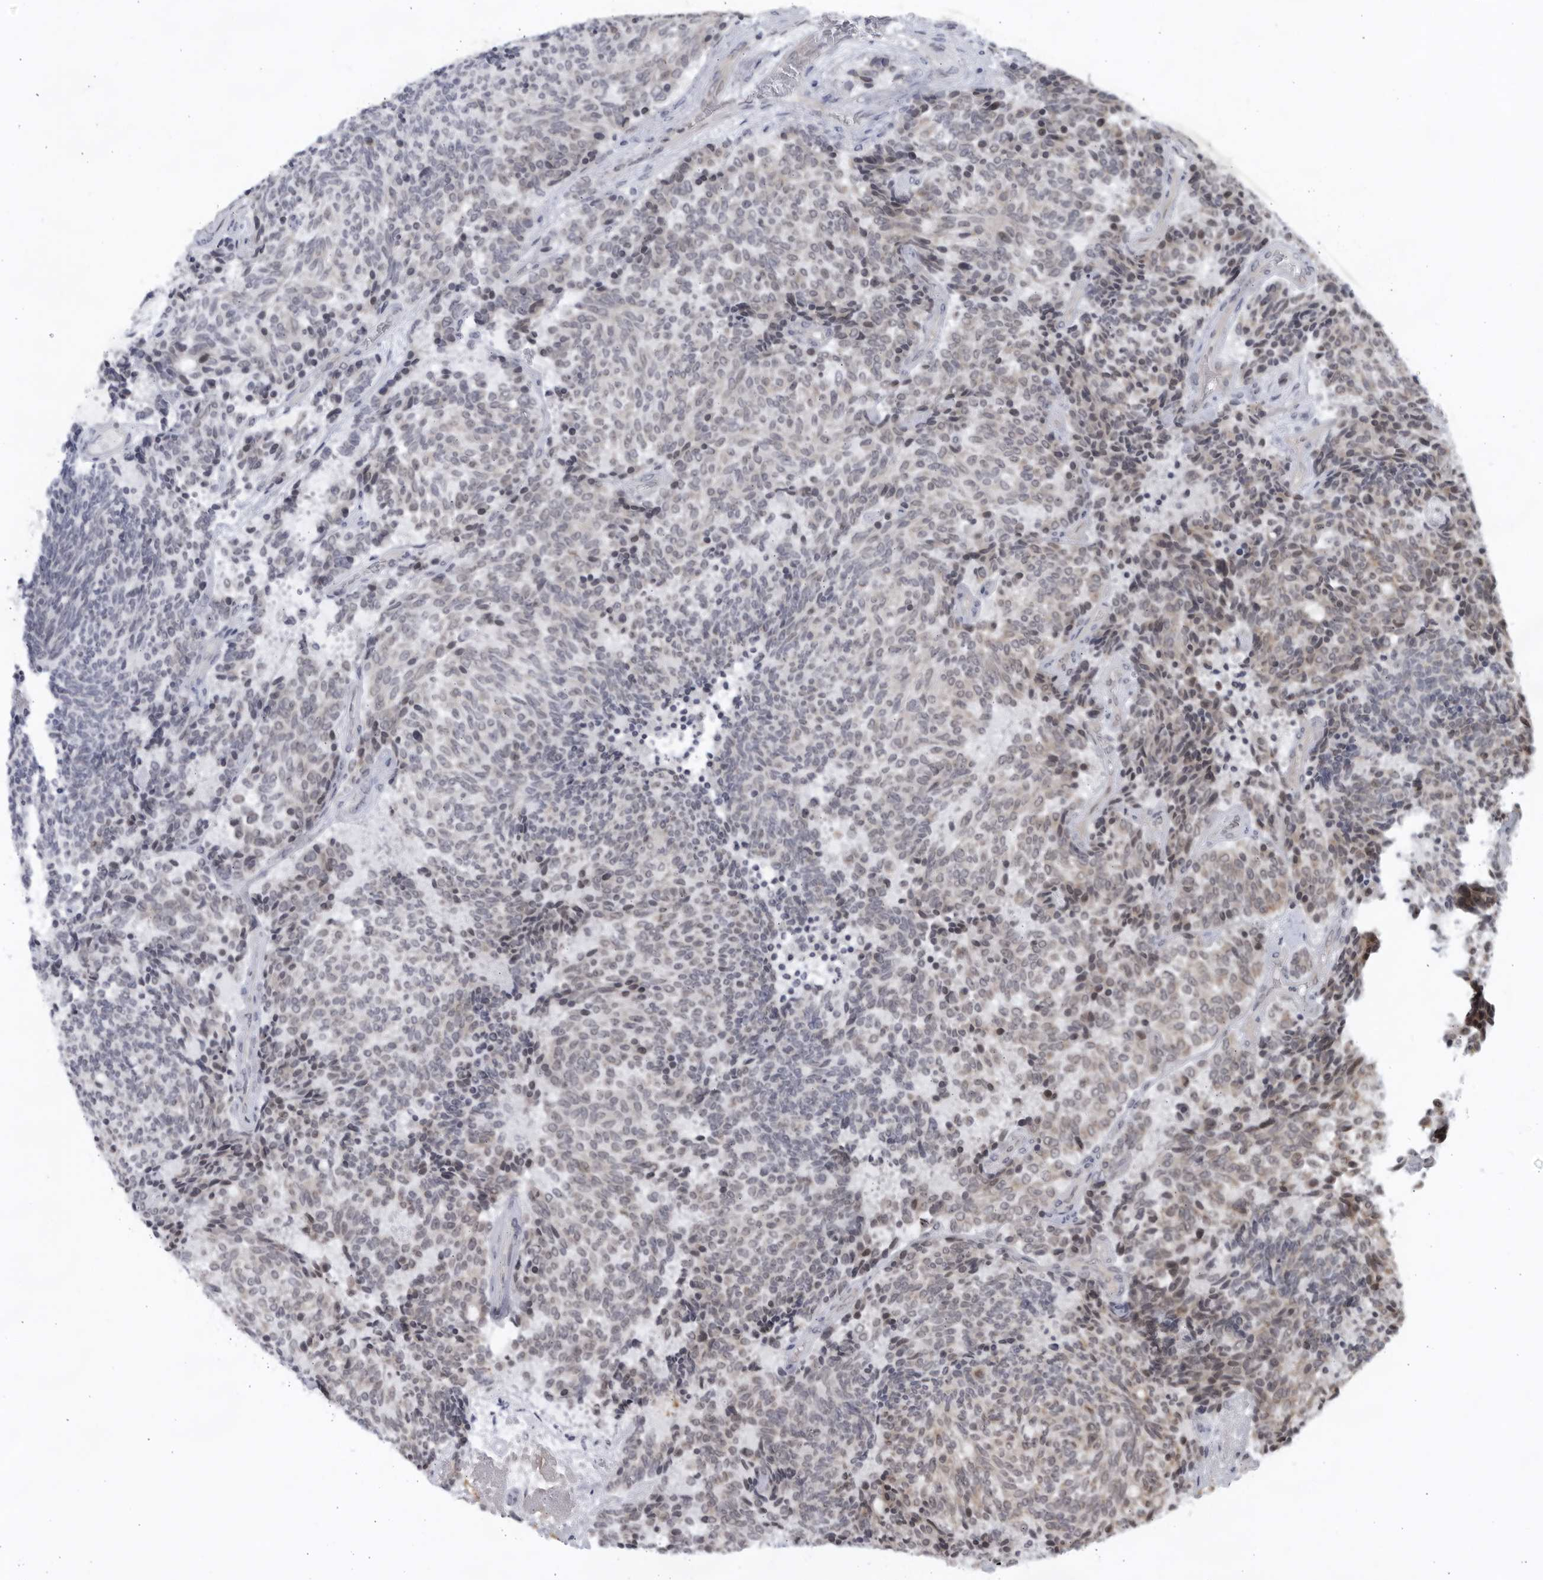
{"staining": {"intensity": "weak", "quantity": "<25%", "location": "cytoplasmic/membranous"}, "tissue": "carcinoid", "cell_type": "Tumor cells", "image_type": "cancer", "snomed": [{"axis": "morphology", "description": "Carcinoid, malignant, NOS"}, {"axis": "topography", "description": "Pancreas"}], "caption": "There is no significant positivity in tumor cells of carcinoid.", "gene": "ITGB3BP", "patient": {"sex": "female", "age": 54}}